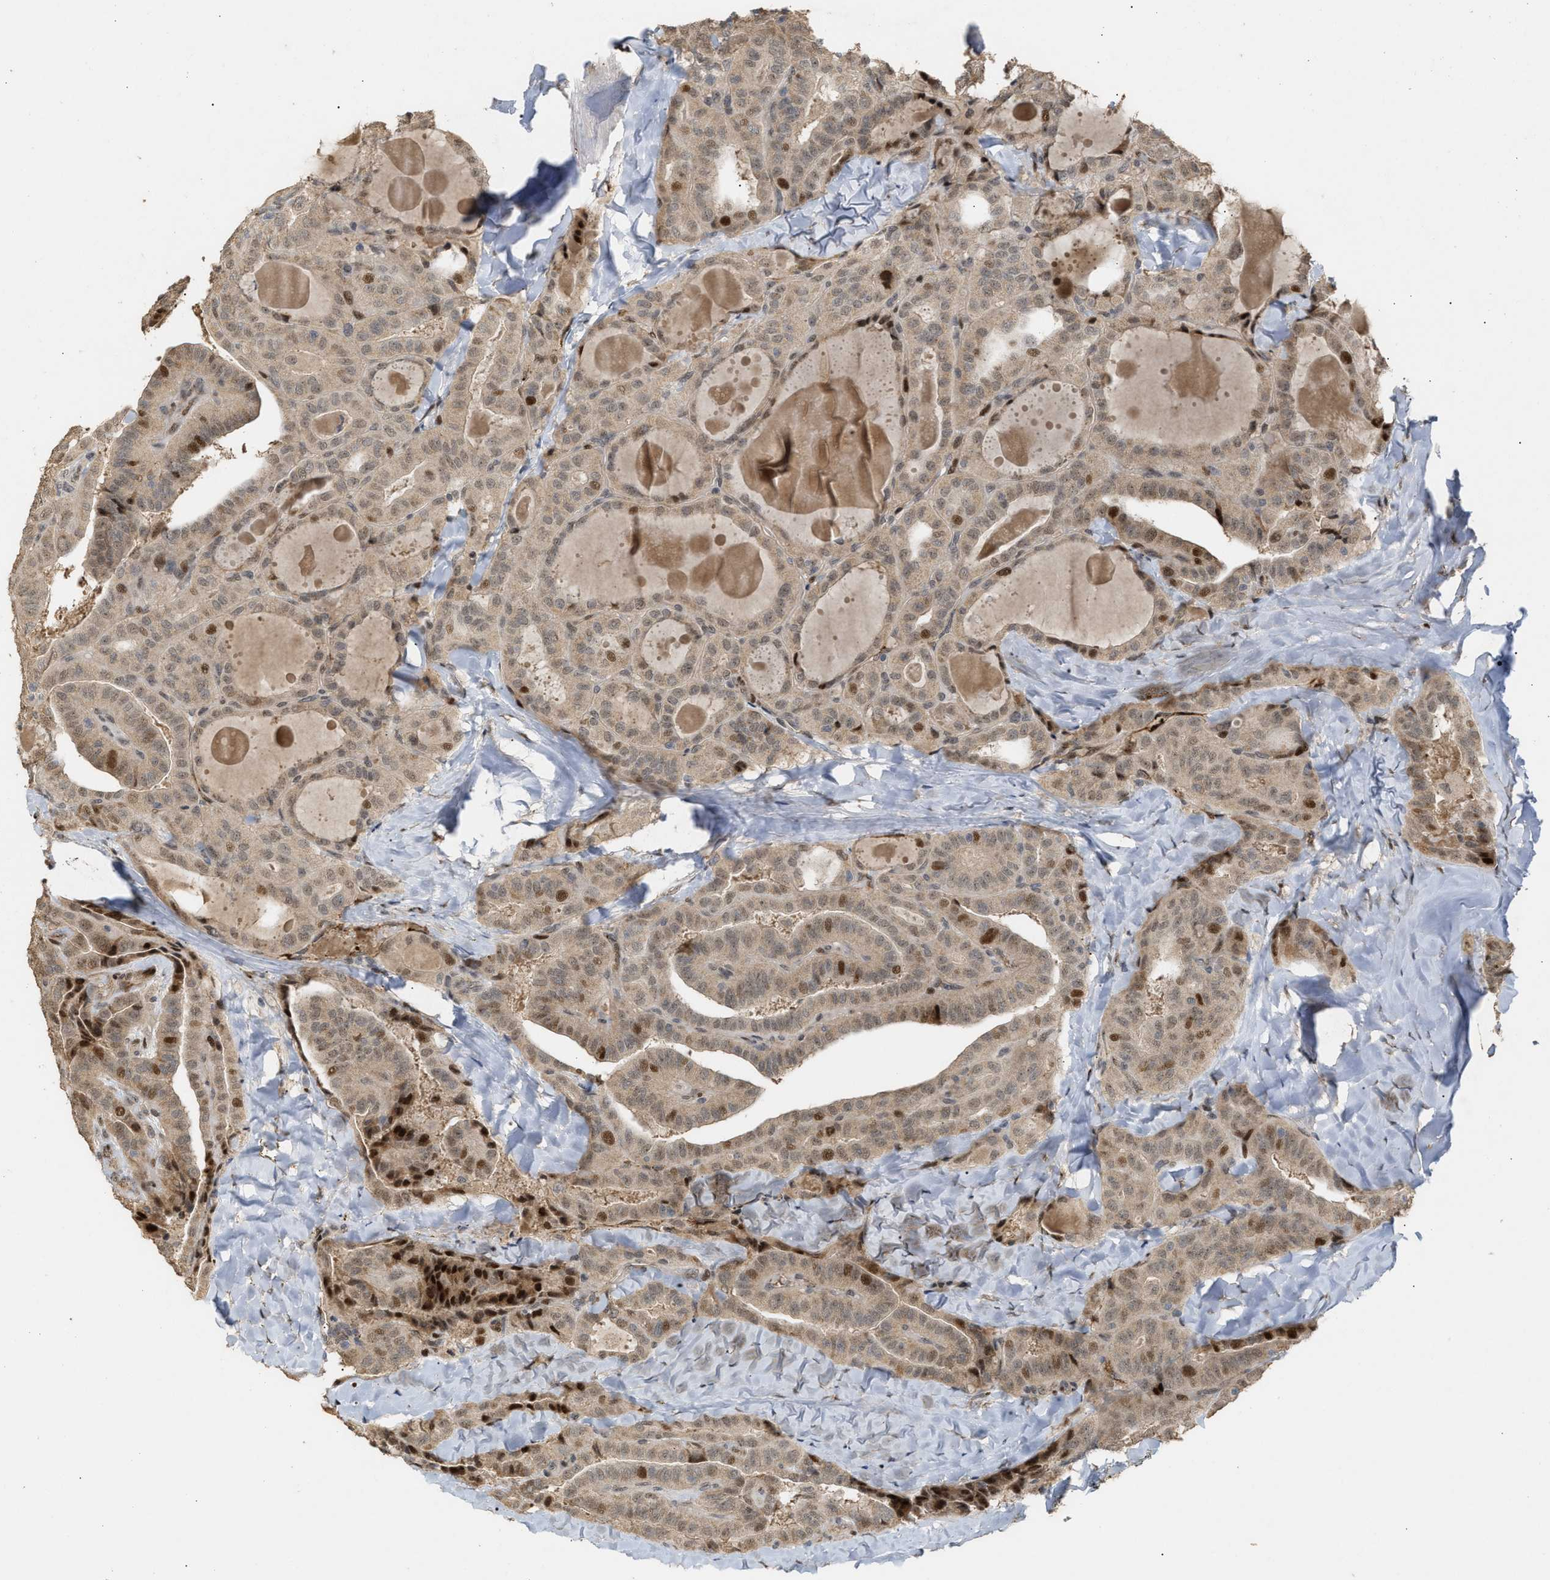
{"staining": {"intensity": "strong", "quantity": "<25%", "location": "cytoplasmic/membranous,nuclear"}, "tissue": "thyroid cancer", "cell_type": "Tumor cells", "image_type": "cancer", "snomed": [{"axis": "morphology", "description": "Papillary adenocarcinoma, NOS"}, {"axis": "topography", "description": "Thyroid gland"}], "caption": "Immunohistochemical staining of thyroid cancer displays strong cytoplasmic/membranous and nuclear protein positivity in about <25% of tumor cells. Using DAB (3,3'-diaminobenzidine) (brown) and hematoxylin (blue) stains, captured at high magnification using brightfield microscopy.", "gene": "ZFAND5", "patient": {"sex": "male", "age": 77}}